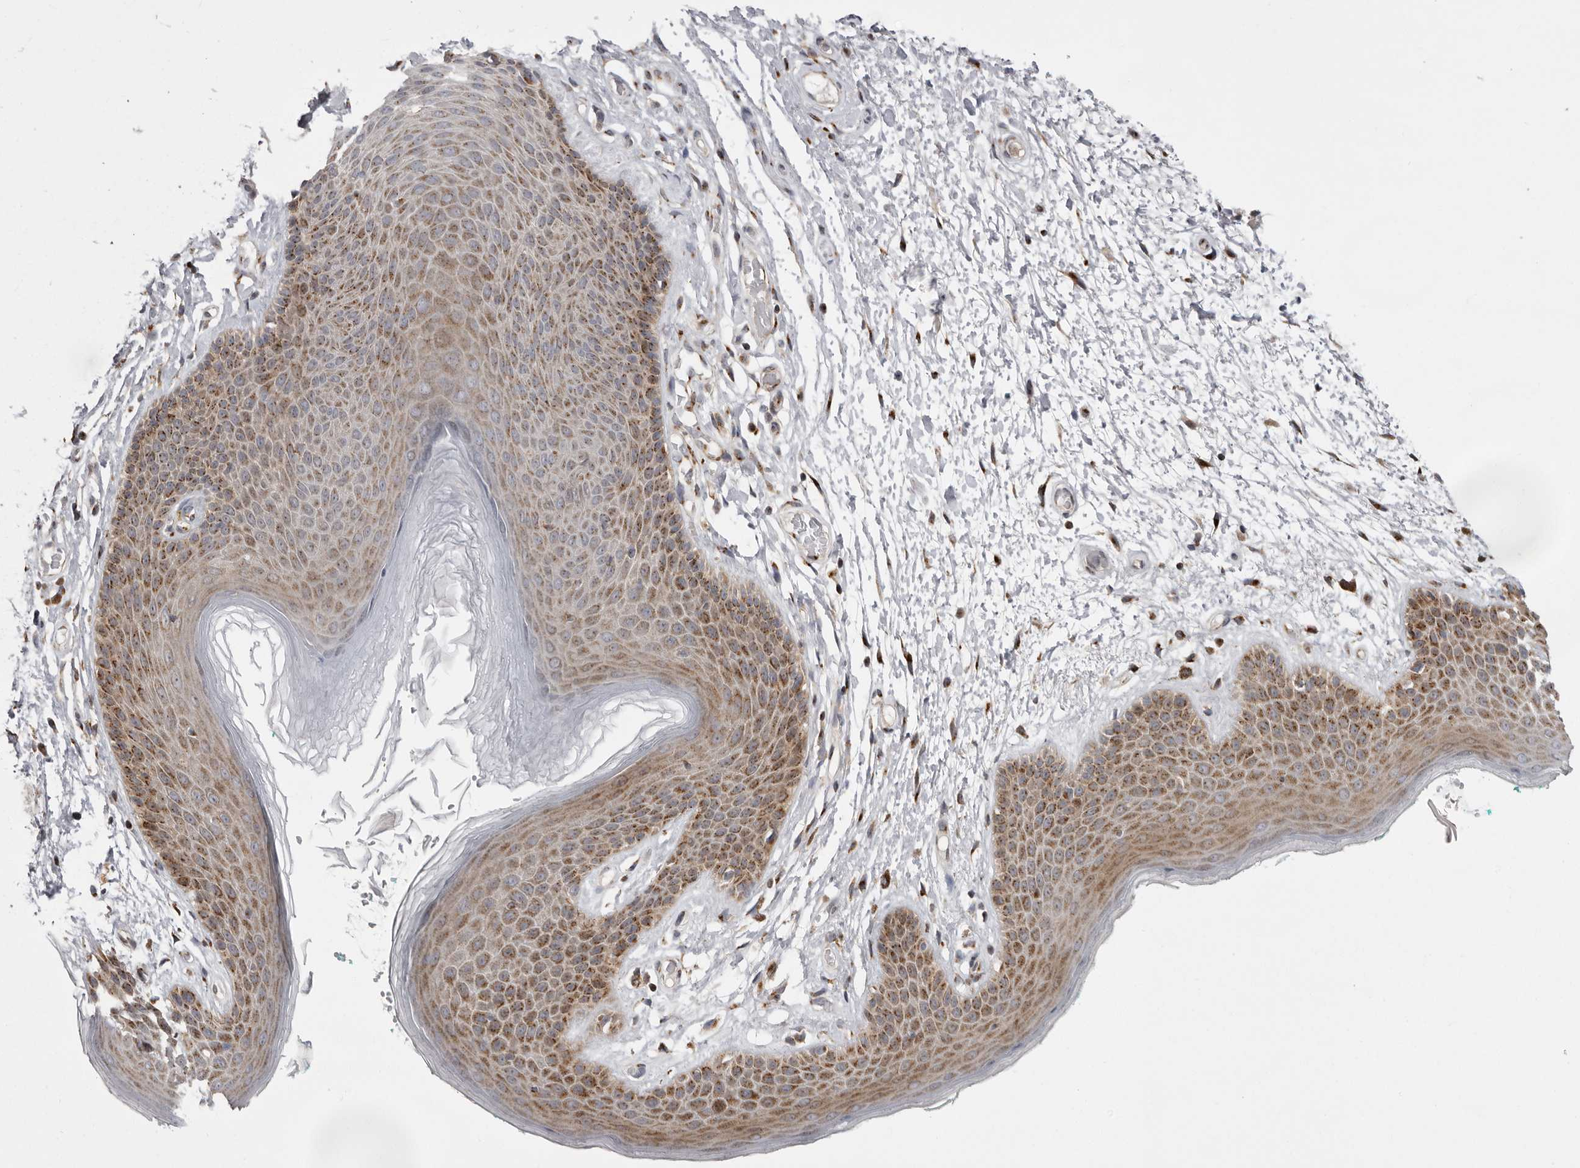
{"staining": {"intensity": "moderate", "quantity": ">75%", "location": "cytoplasmic/membranous"}, "tissue": "skin", "cell_type": "Epidermal cells", "image_type": "normal", "snomed": [{"axis": "morphology", "description": "Normal tissue, NOS"}, {"axis": "topography", "description": "Anal"}], "caption": "This is an image of IHC staining of benign skin, which shows moderate positivity in the cytoplasmic/membranous of epidermal cells.", "gene": "WDR47", "patient": {"sex": "male", "age": 74}}